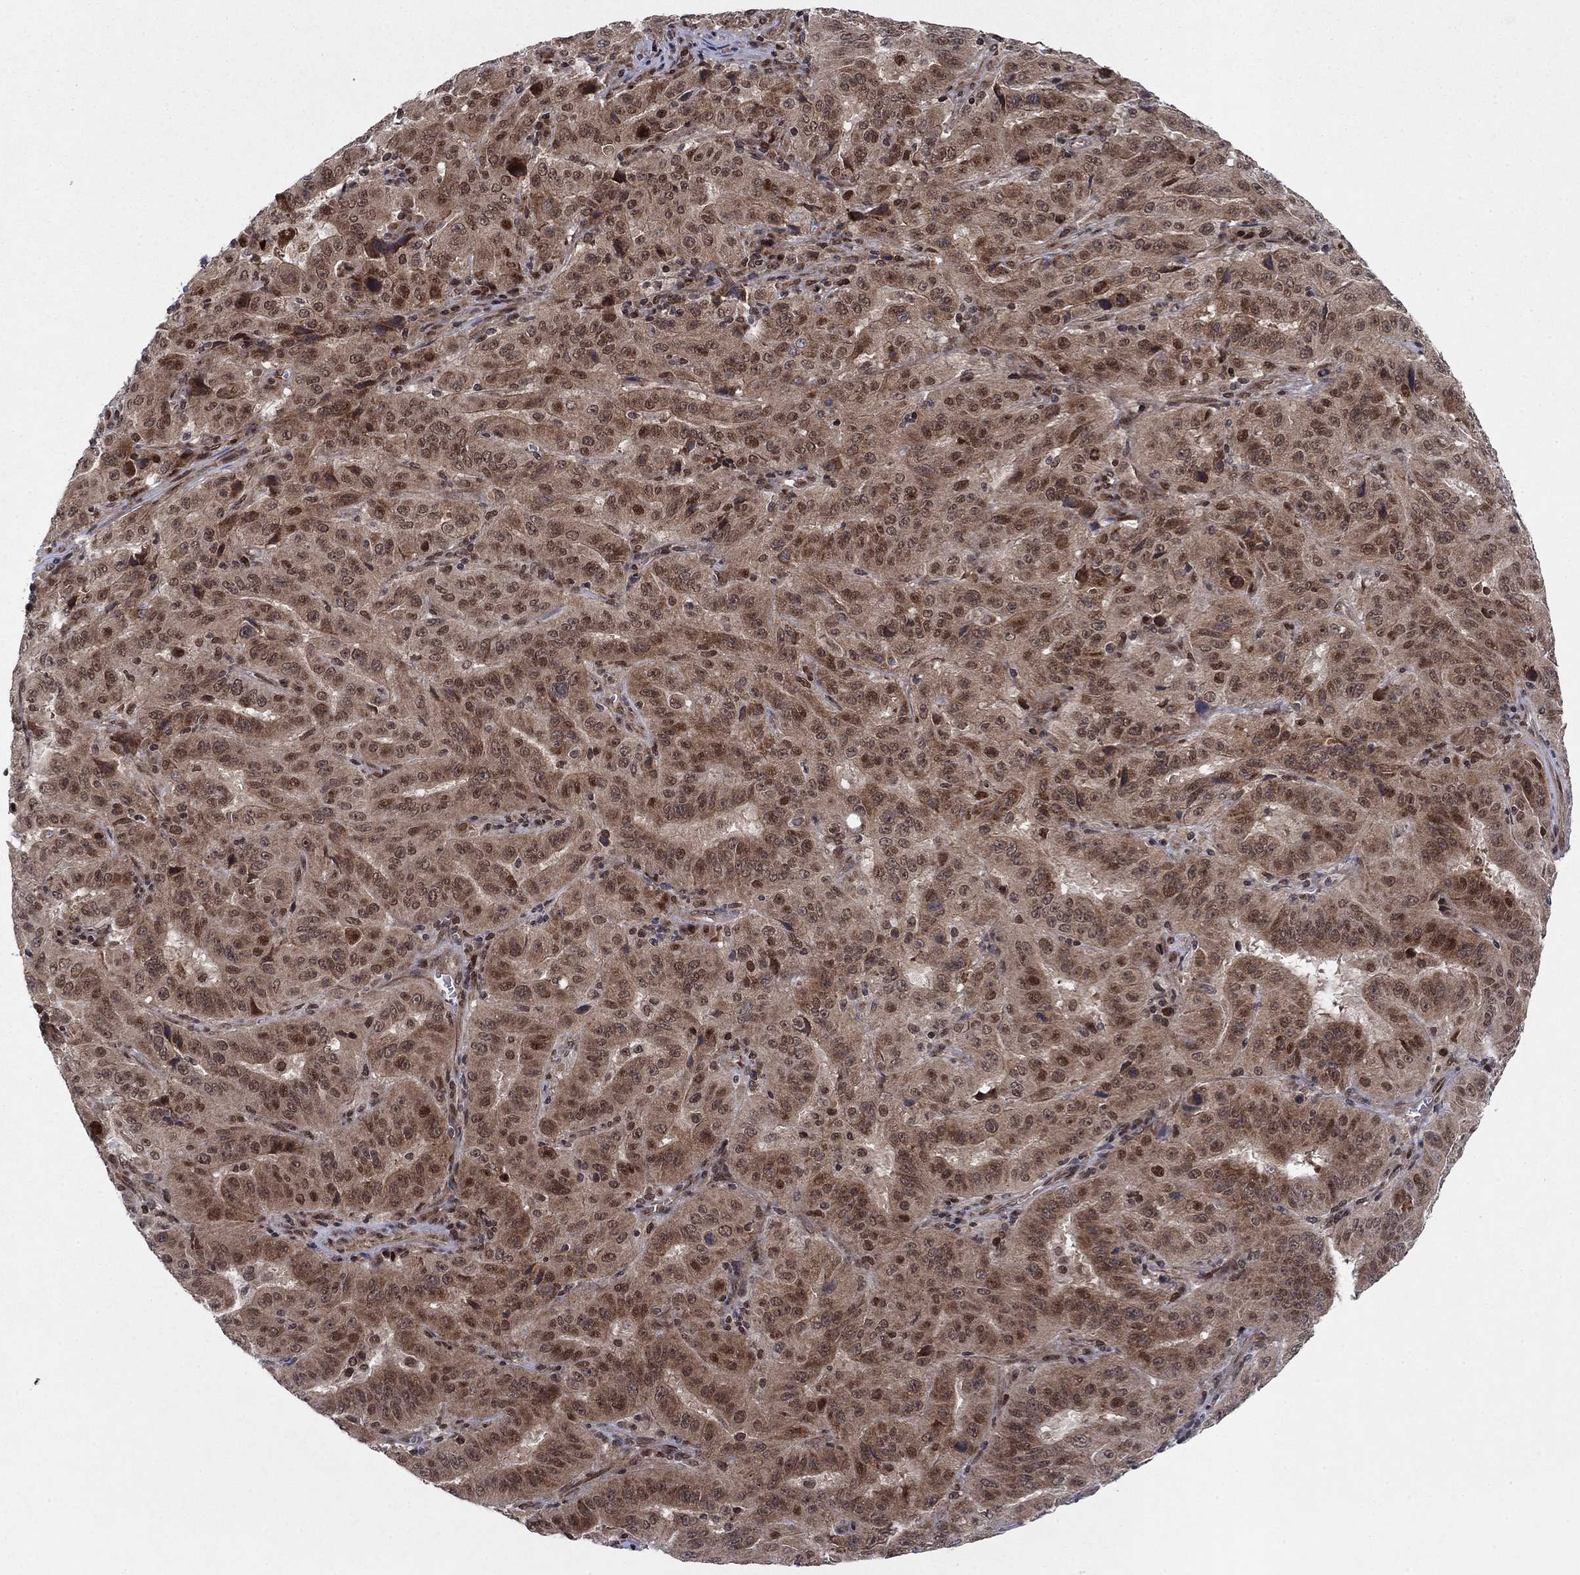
{"staining": {"intensity": "moderate", "quantity": "25%-75%", "location": "cytoplasmic/membranous,nuclear"}, "tissue": "pancreatic cancer", "cell_type": "Tumor cells", "image_type": "cancer", "snomed": [{"axis": "morphology", "description": "Adenocarcinoma, NOS"}, {"axis": "topography", "description": "Pancreas"}], "caption": "Adenocarcinoma (pancreatic) stained with a protein marker demonstrates moderate staining in tumor cells.", "gene": "PRICKLE4", "patient": {"sex": "male", "age": 63}}